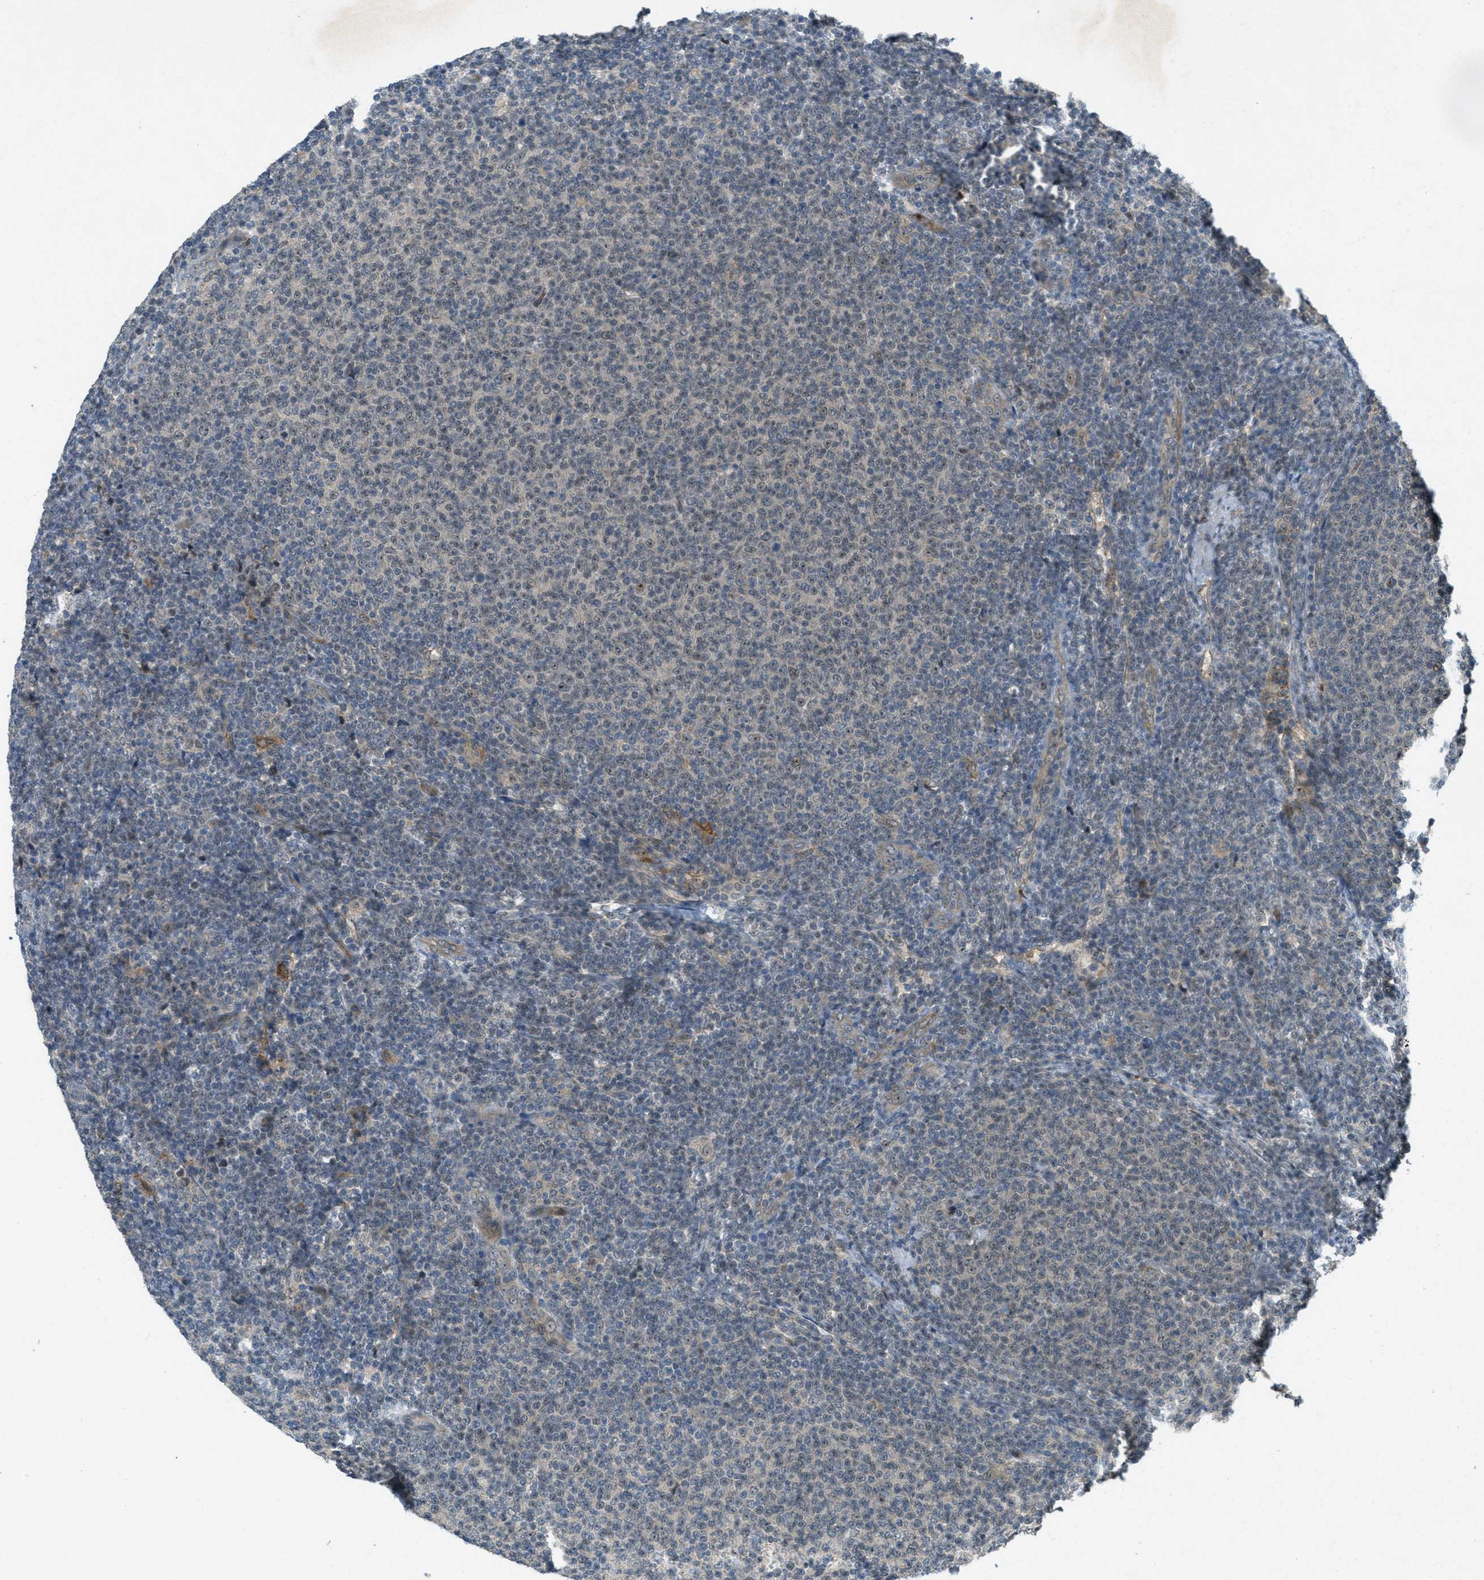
{"staining": {"intensity": "negative", "quantity": "none", "location": "none"}, "tissue": "lymphoma", "cell_type": "Tumor cells", "image_type": "cancer", "snomed": [{"axis": "morphology", "description": "Malignant lymphoma, non-Hodgkin's type, Low grade"}, {"axis": "topography", "description": "Lymph node"}], "caption": "A histopathology image of lymphoma stained for a protein displays no brown staining in tumor cells.", "gene": "STK11", "patient": {"sex": "male", "age": 66}}